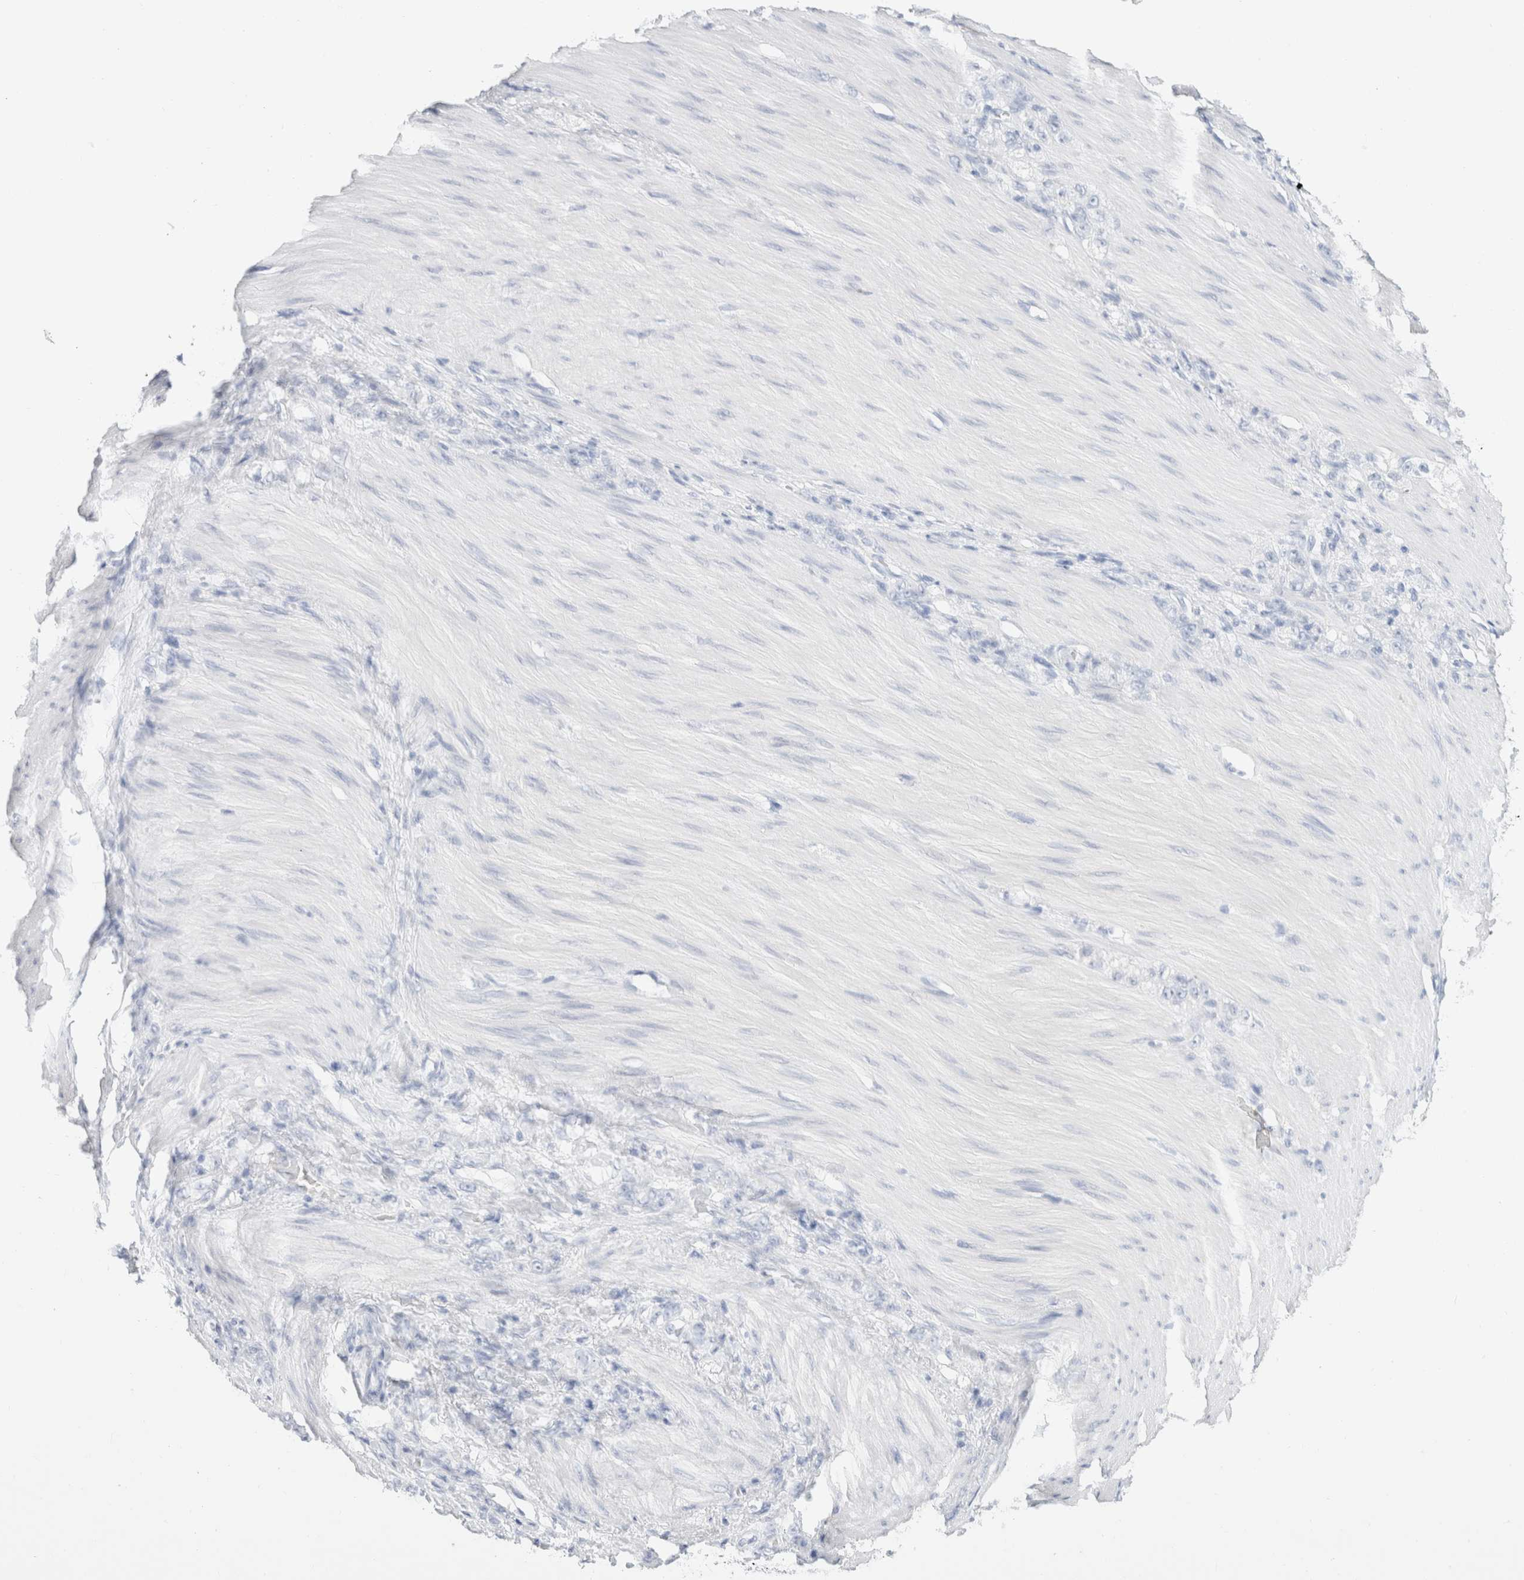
{"staining": {"intensity": "negative", "quantity": "none", "location": "none"}, "tissue": "stomach cancer", "cell_type": "Tumor cells", "image_type": "cancer", "snomed": [{"axis": "morphology", "description": "Normal tissue, NOS"}, {"axis": "morphology", "description": "Adenocarcinoma, NOS"}, {"axis": "topography", "description": "Stomach"}], "caption": "Immunohistochemical staining of human stomach cancer reveals no significant positivity in tumor cells.", "gene": "ARG1", "patient": {"sex": "male", "age": 82}}